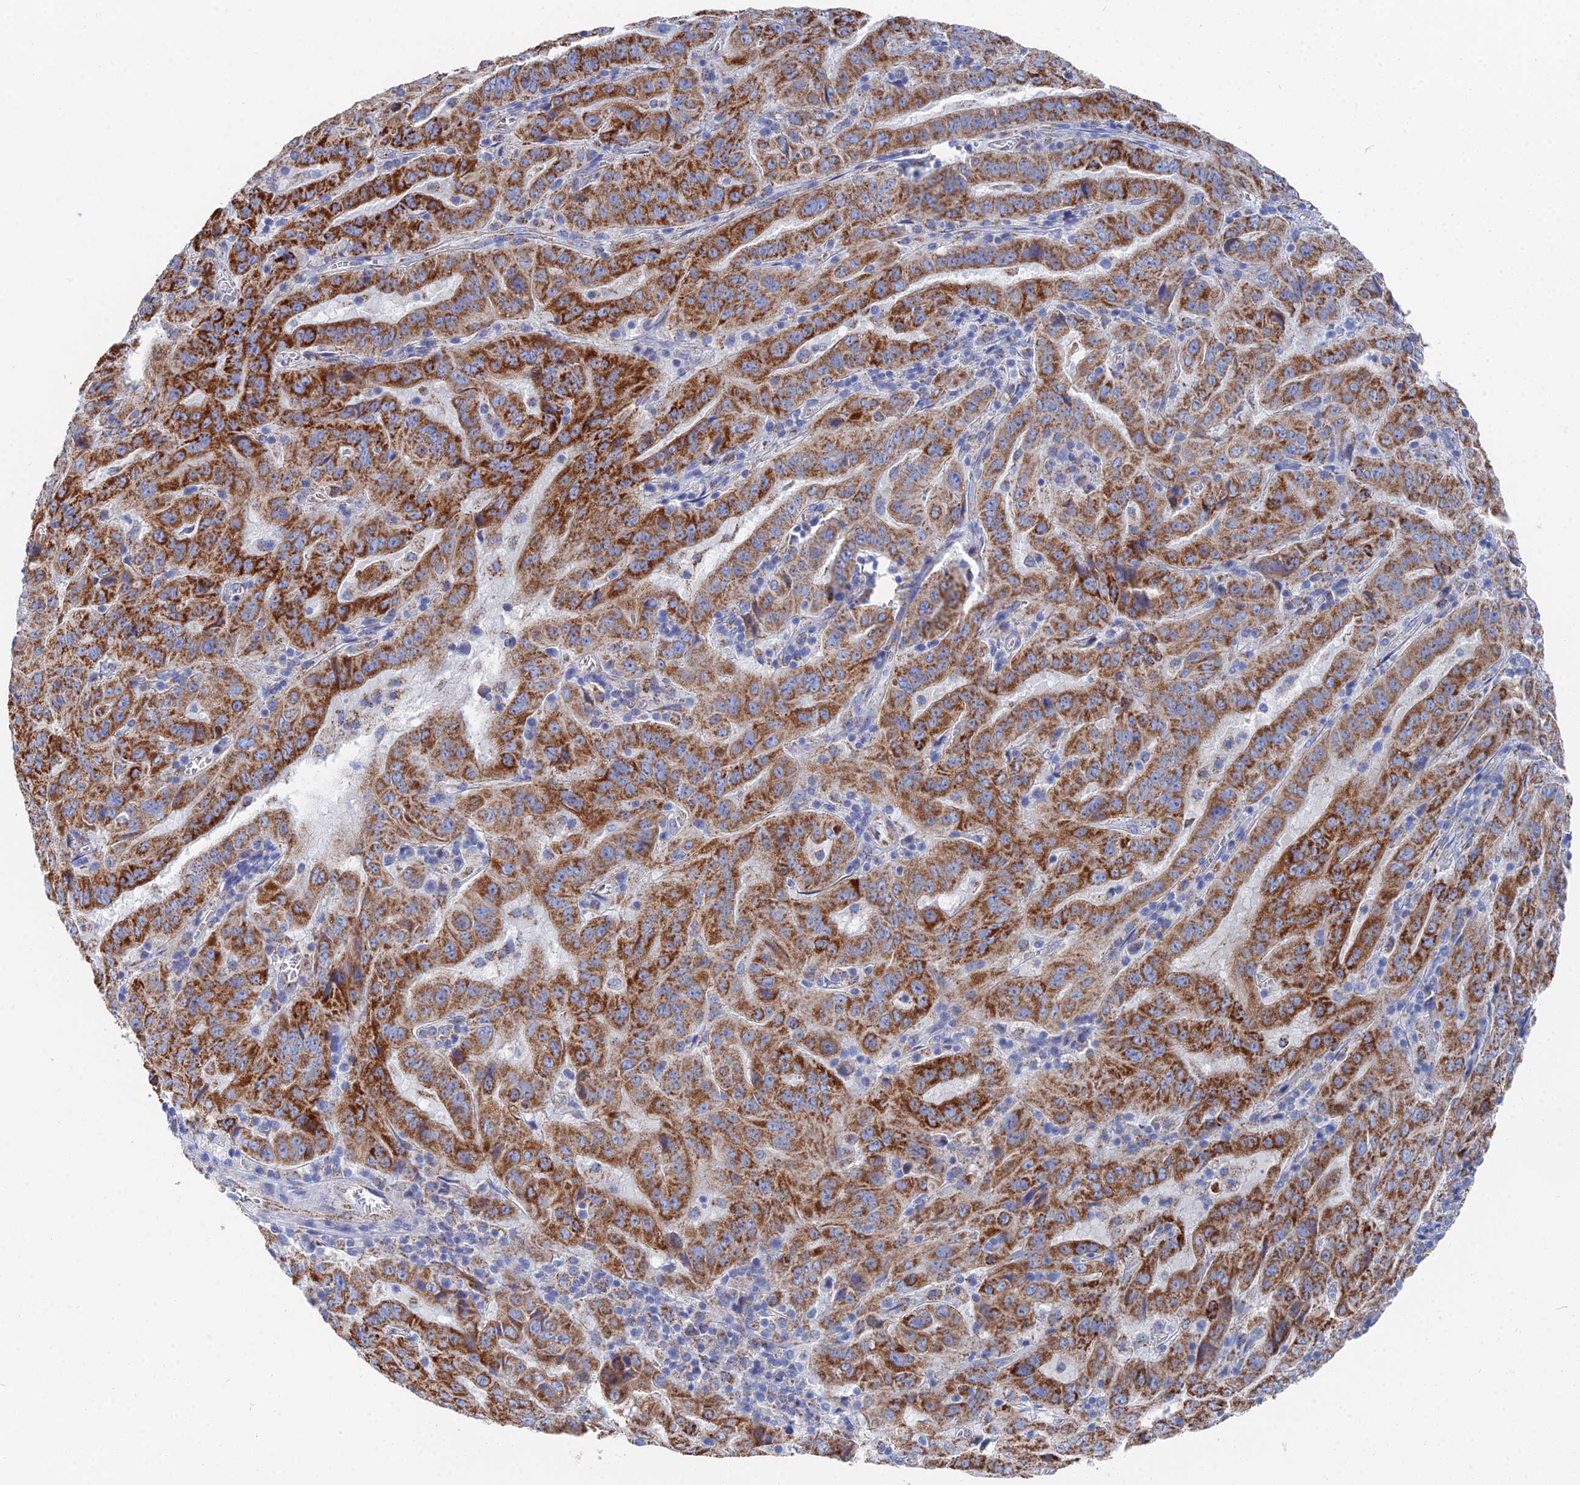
{"staining": {"intensity": "strong", "quantity": ">75%", "location": "cytoplasmic/membranous"}, "tissue": "pancreatic cancer", "cell_type": "Tumor cells", "image_type": "cancer", "snomed": [{"axis": "morphology", "description": "Adenocarcinoma, NOS"}, {"axis": "topography", "description": "Pancreas"}], "caption": "Immunohistochemical staining of human pancreatic cancer shows high levels of strong cytoplasmic/membranous protein expression in about >75% of tumor cells.", "gene": "IFT80", "patient": {"sex": "male", "age": 63}}